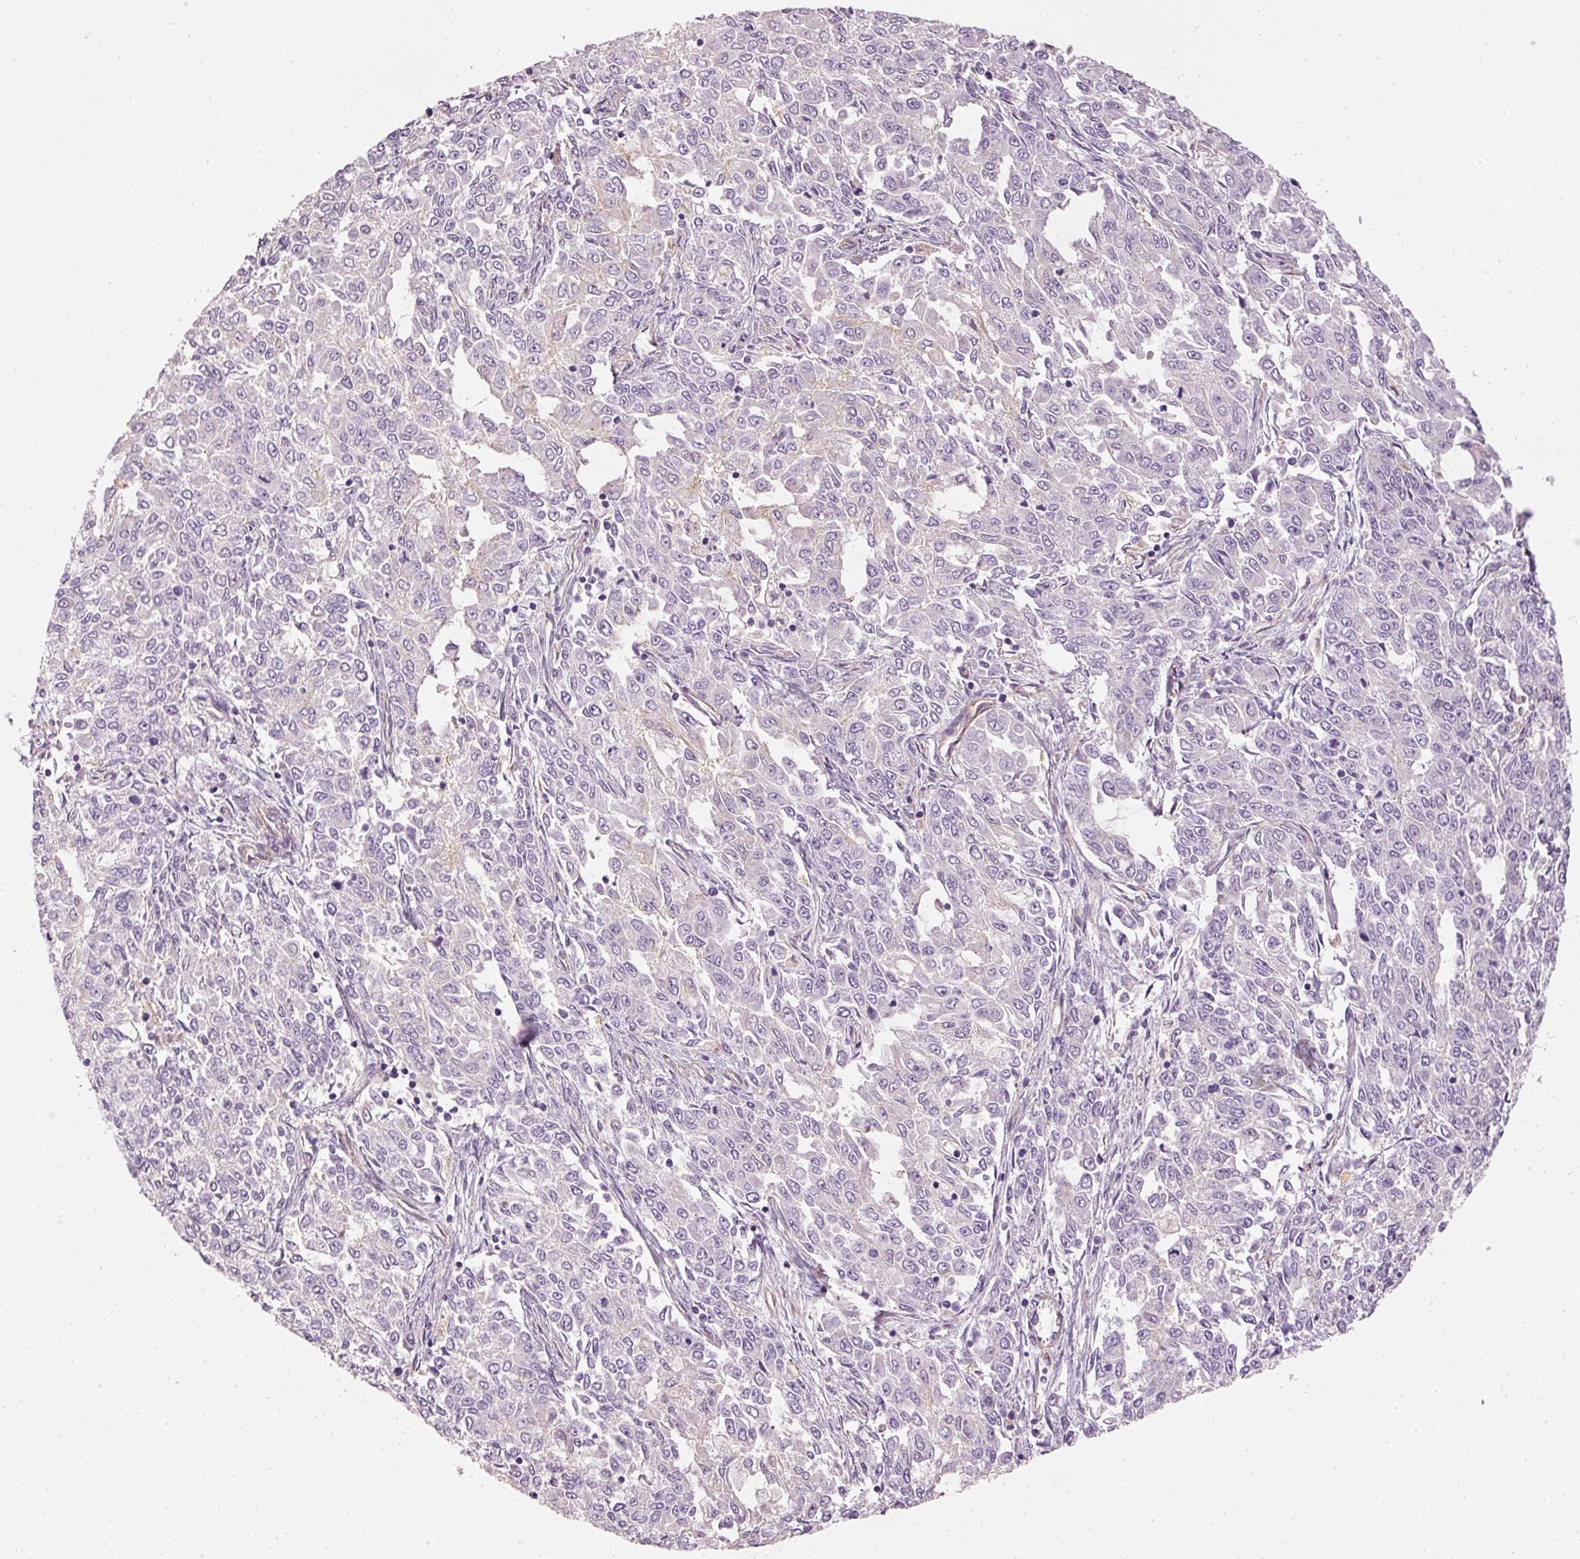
{"staining": {"intensity": "negative", "quantity": "none", "location": "none"}, "tissue": "endometrial cancer", "cell_type": "Tumor cells", "image_type": "cancer", "snomed": [{"axis": "morphology", "description": "Adenocarcinoma, NOS"}, {"axis": "topography", "description": "Endometrium"}], "caption": "There is no significant staining in tumor cells of endometrial adenocarcinoma.", "gene": "OSR2", "patient": {"sex": "female", "age": 50}}